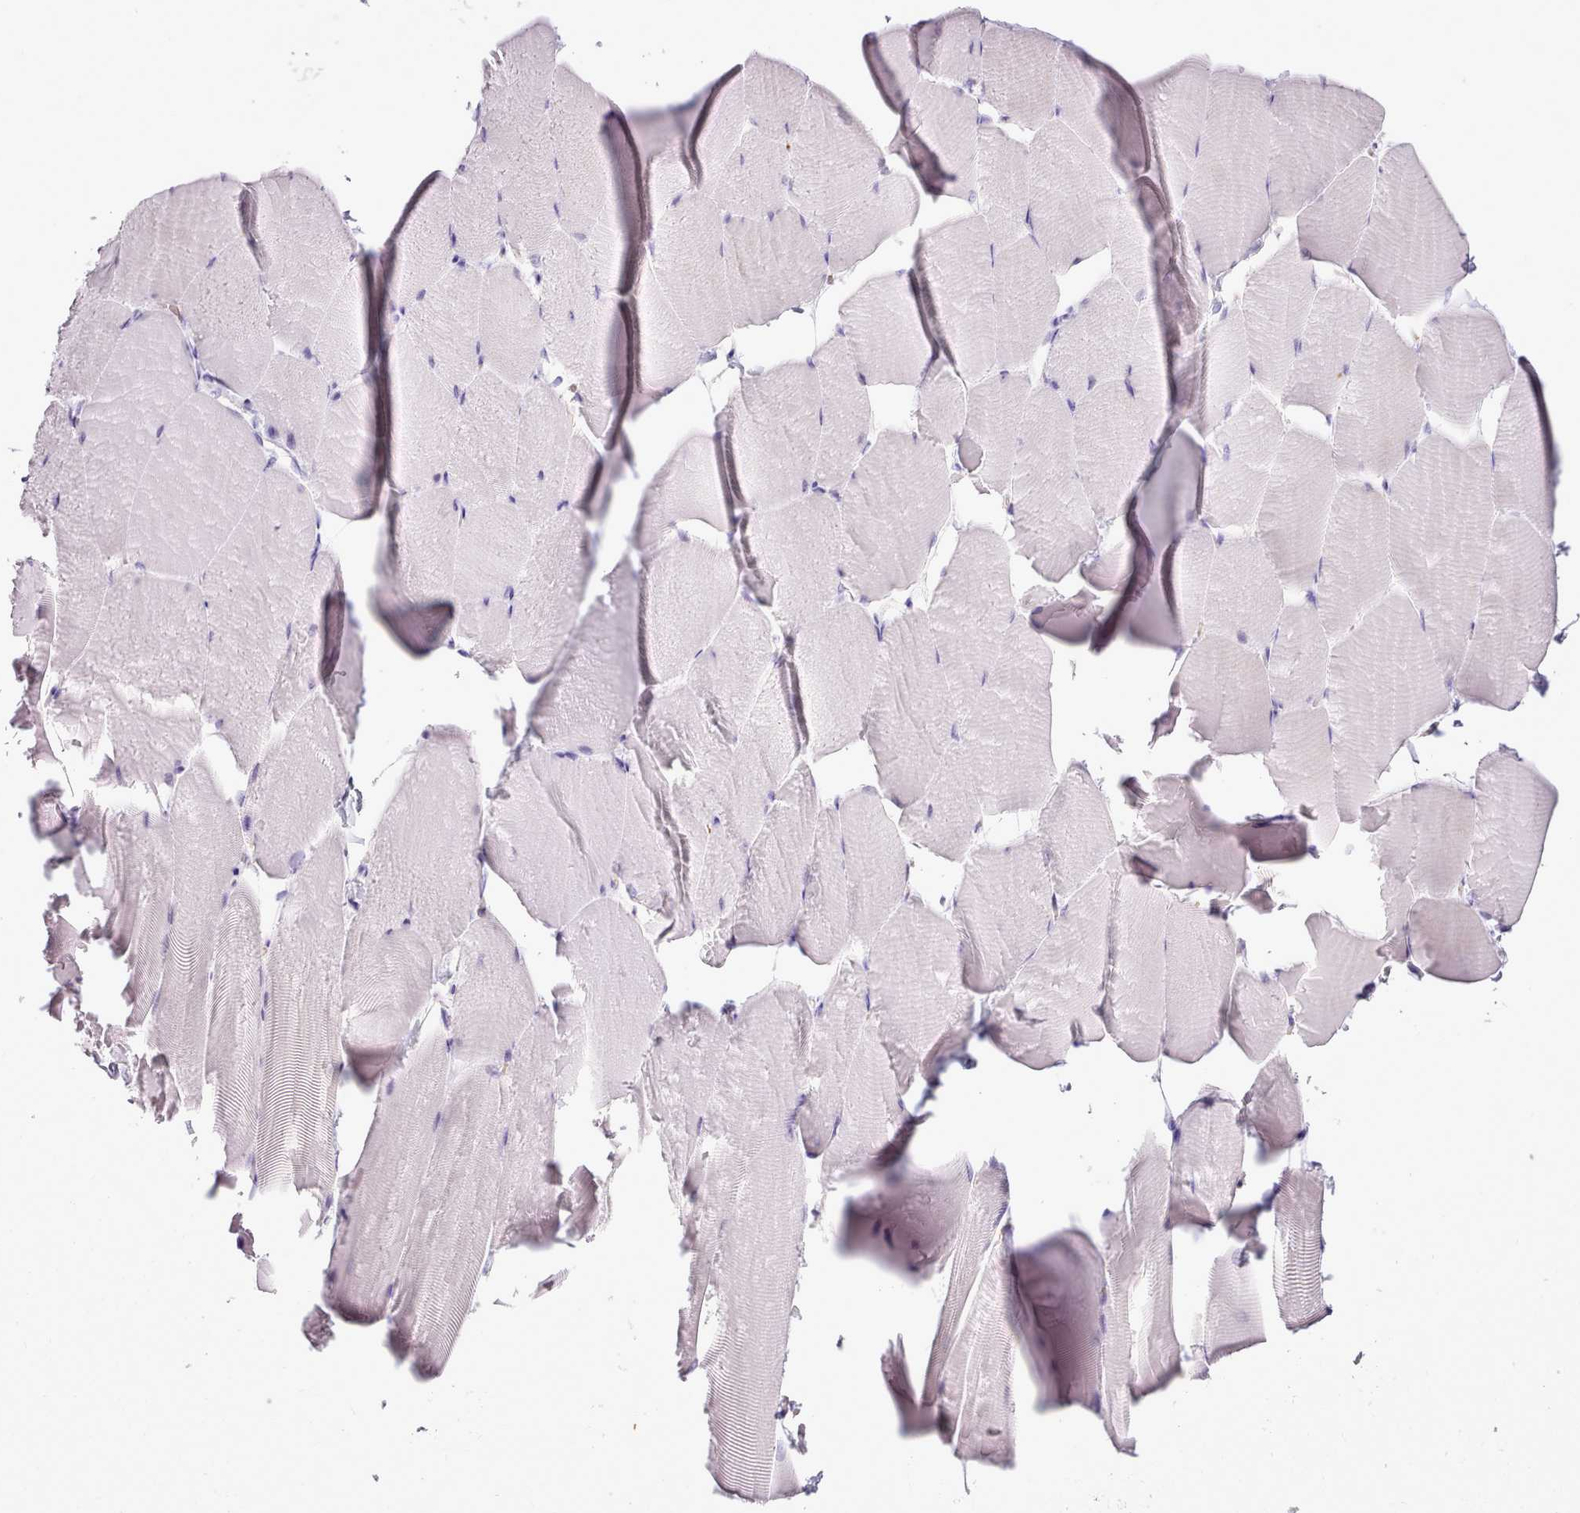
{"staining": {"intensity": "negative", "quantity": "none", "location": "none"}, "tissue": "skeletal muscle", "cell_type": "Myocytes", "image_type": "normal", "snomed": [{"axis": "morphology", "description": "Normal tissue, NOS"}, {"axis": "topography", "description": "Skeletal muscle"}], "caption": "An image of human skeletal muscle is negative for staining in myocytes.", "gene": "AK4P3", "patient": {"sex": "male", "age": 25}}